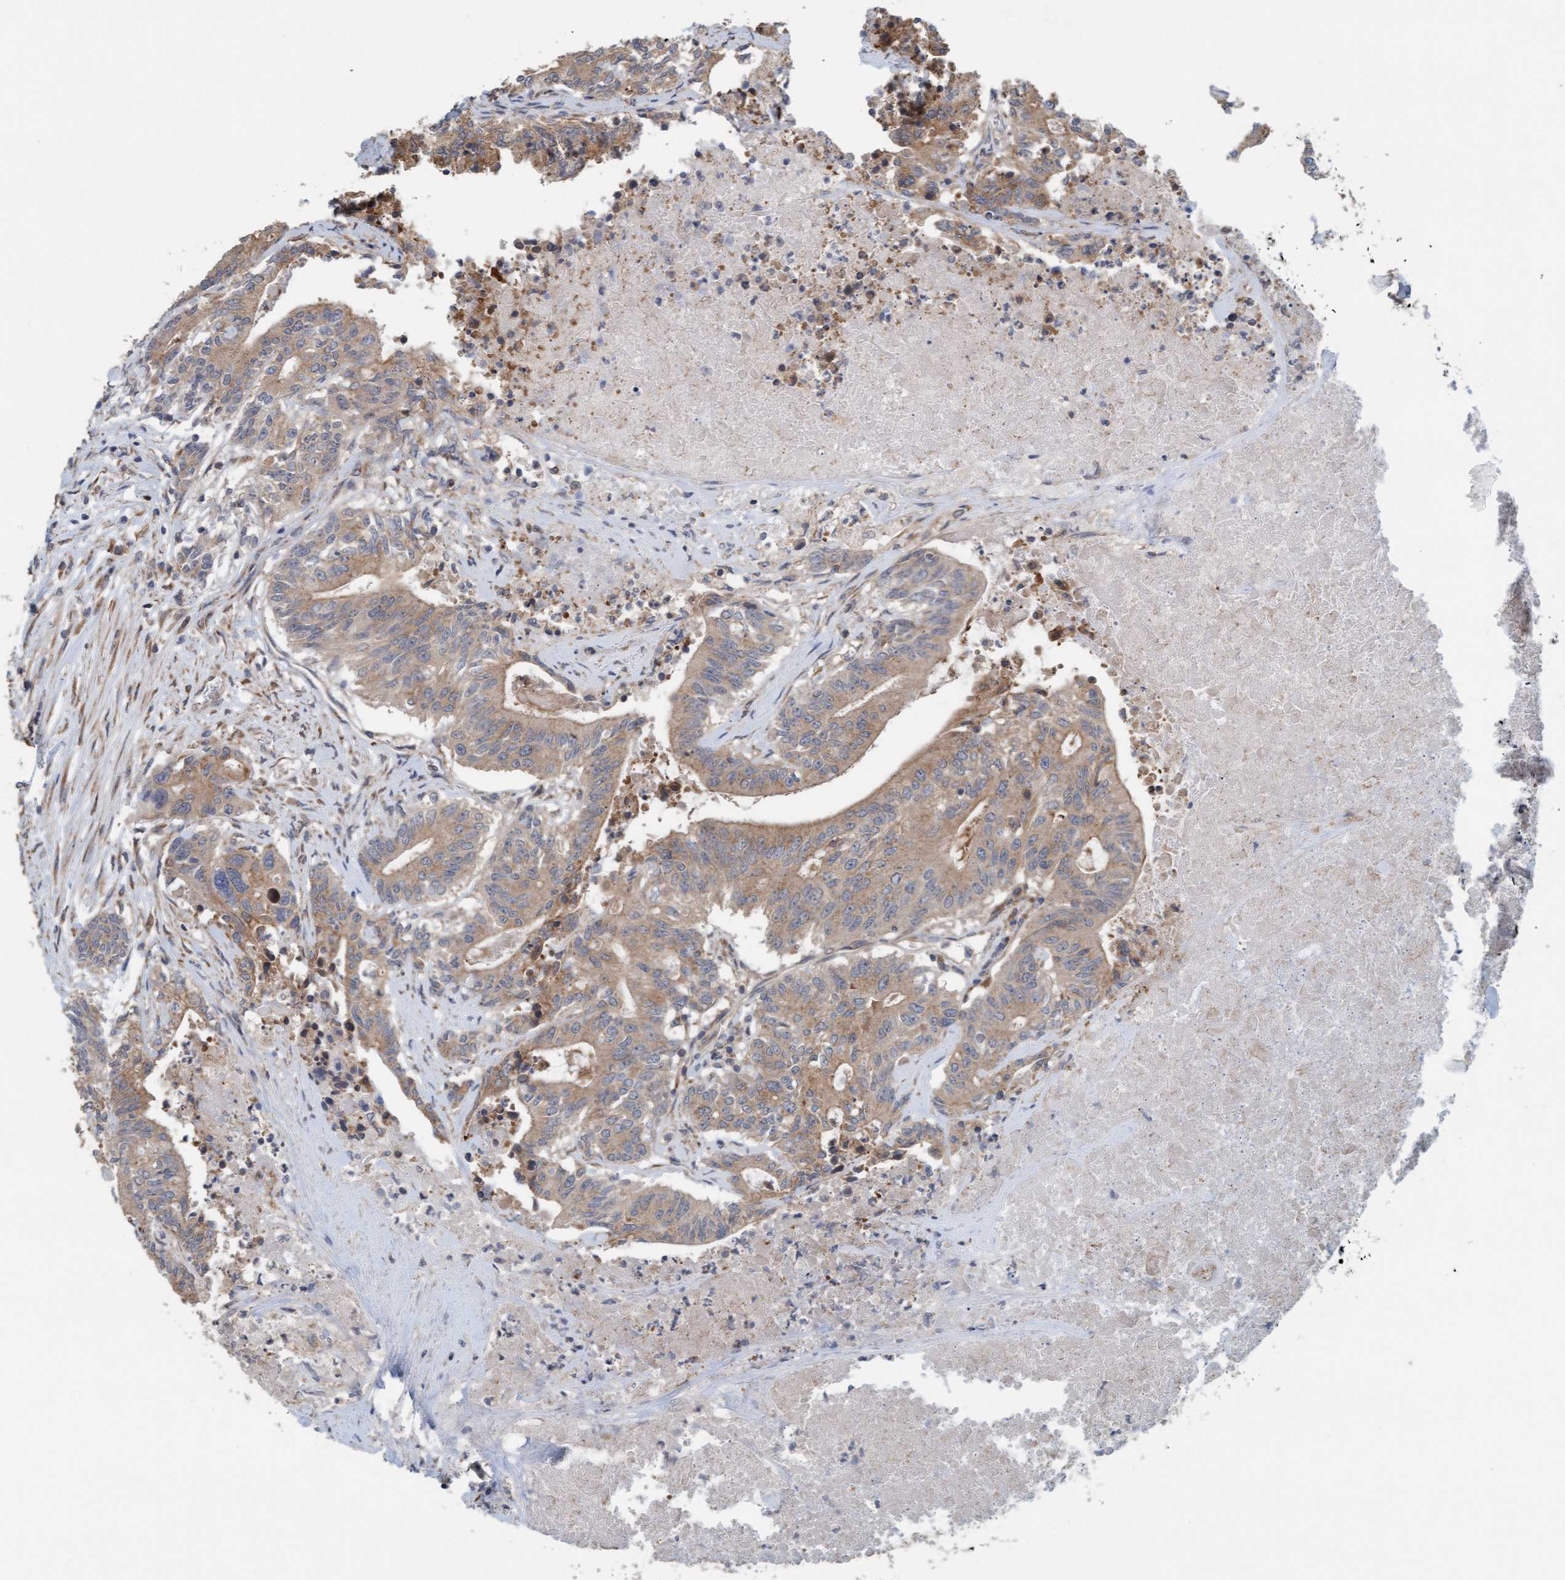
{"staining": {"intensity": "moderate", "quantity": ">75%", "location": "cytoplasmic/membranous"}, "tissue": "colorectal cancer", "cell_type": "Tumor cells", "image_type": "cancer", "snomed": [{"axis": "morphology", "description": "Adenocarcinoma, NOS"}, {"axis": "topography", "description": "Colon"}], "caption": "High-magnification brightfield microscopy of colorectal adenocarcinoma stained with DAB (brown) and counterstained with hematoxylin (blue). tumor cells exhibit moderate cytoplasmic/membranous positivity is appreciated in approximately>75% of cells.", "gene": "UBAP1", "patient": {"sex": "female", "age": 77}}